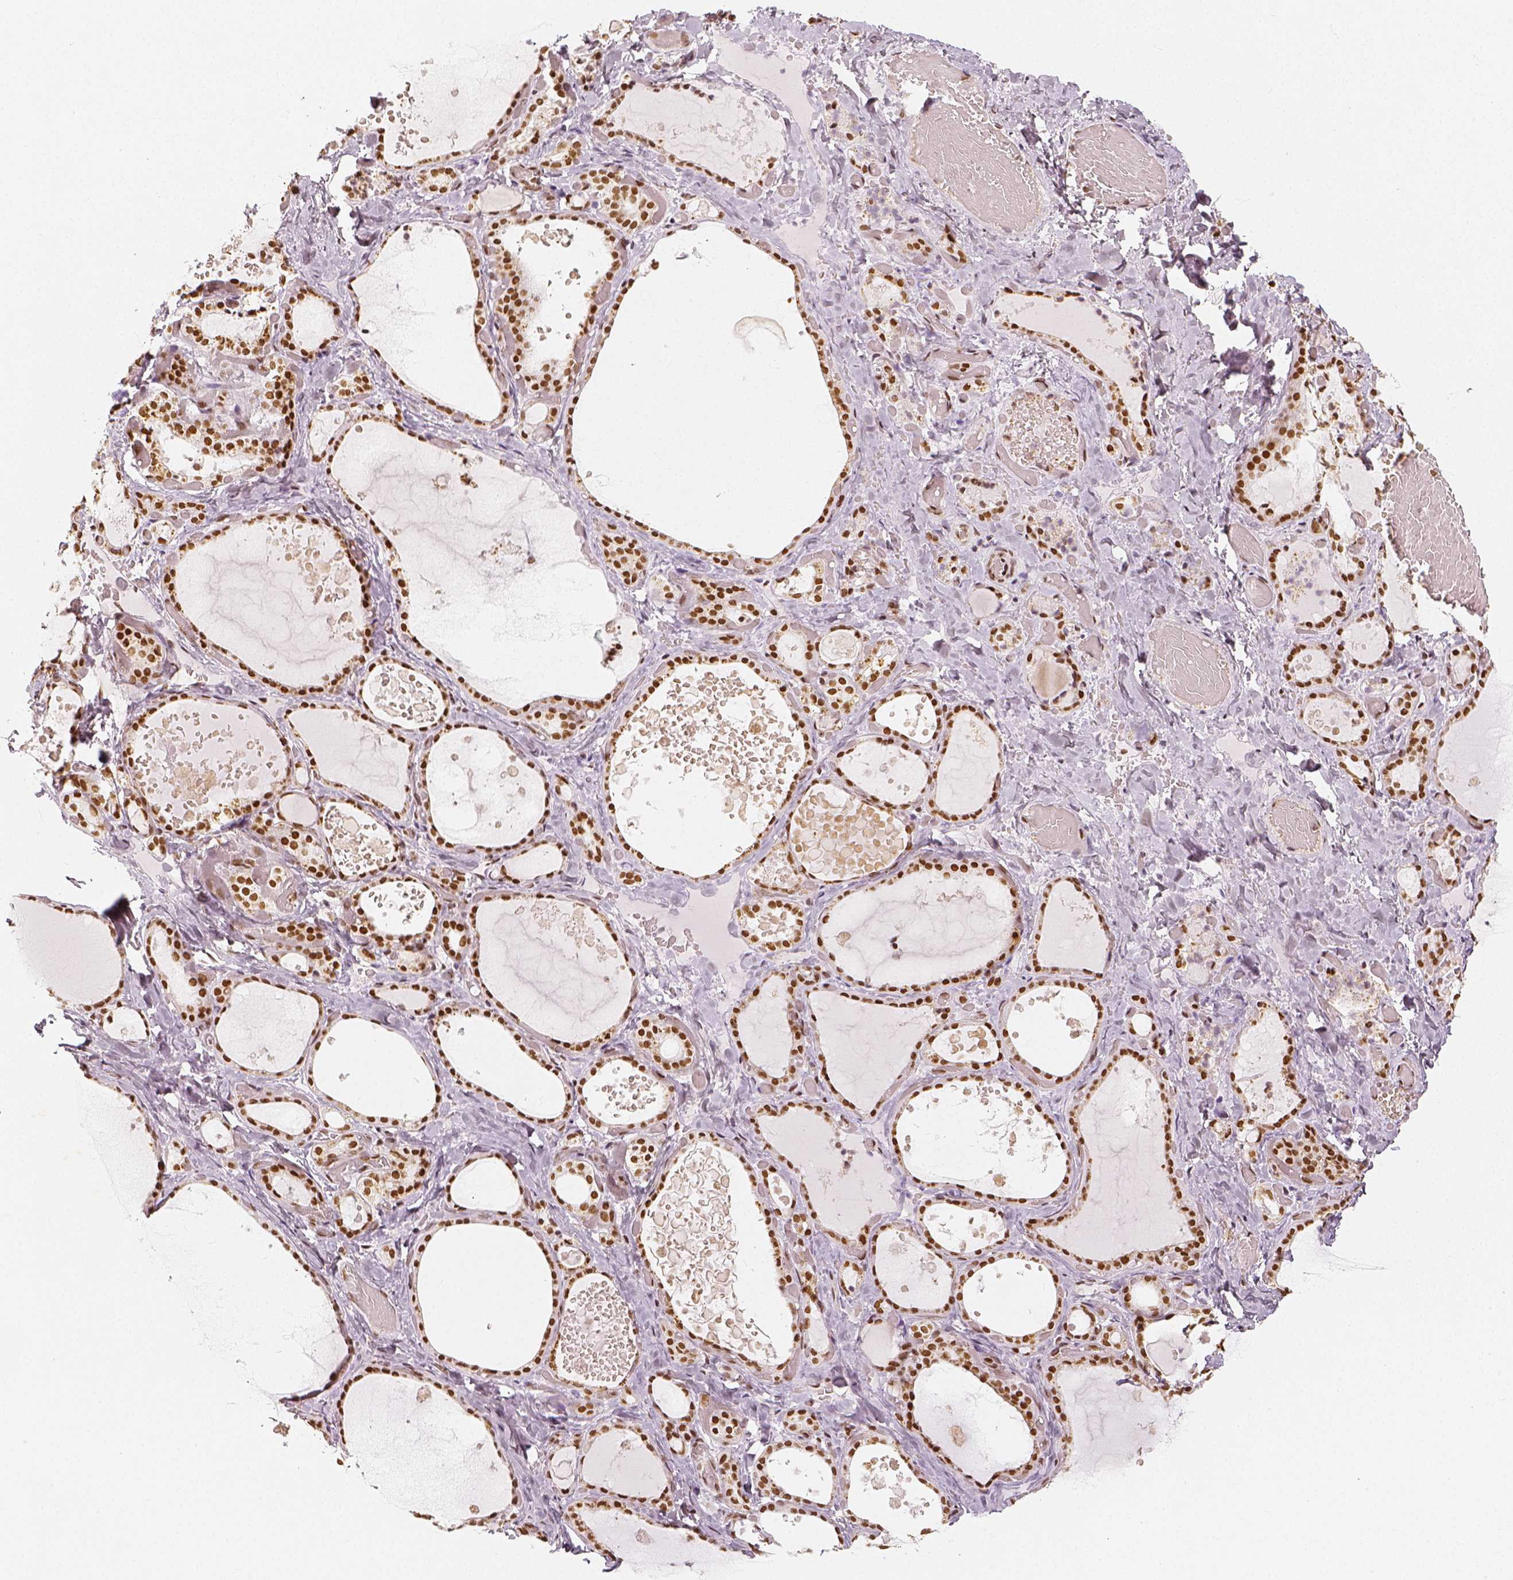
{"staining": {"intensity": "strong", "quantity": ">75%", "location": "nuclear"}, "tissue": "thyroid gland", "cell_type": "Glandular cells", "image_type": "normal", "snomed": [{"axis": "morphology", "description": "Normal tissue, NOS"}, {"axis": "topography", "description": "Thyroid gland"}], "caption": "Thyroid gland stained with DAB (3,3'-diaminobenzidine) immunohistochemistry demonstrates high levels of strong nuclear staining in approximately >75% of glandular cells. (brown staining indicates protein expression, while blue staining denotes nuclei).", "gene": "KDM5B", "patient": {"sex": "female", "age": 56}}